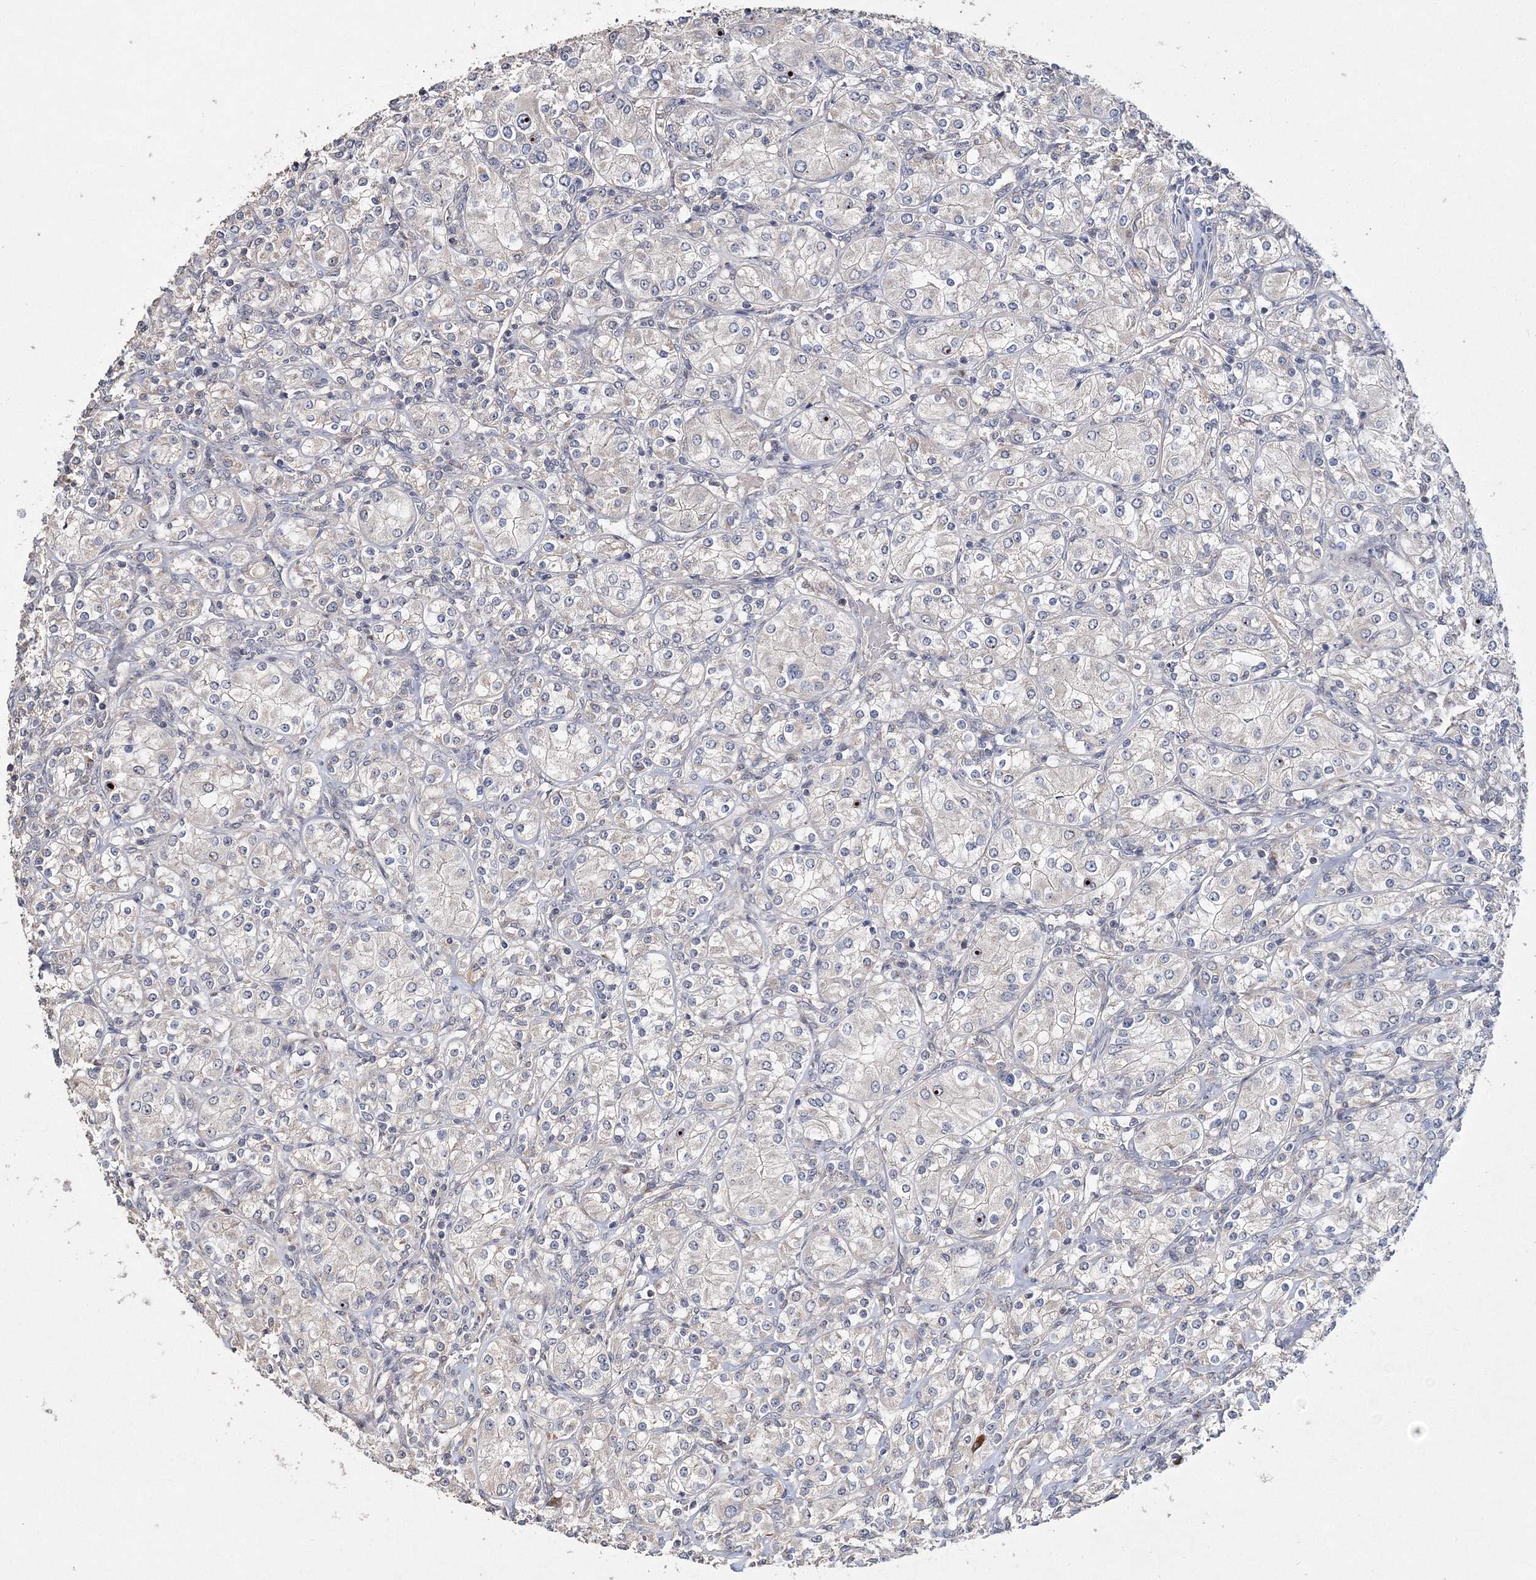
{"staining": {"intensity": "negative", "quantity": "none", "location": "none"}, "tissue": "renal cancer", "cell_type": "Tumor cells", "image_type": "cancer", "snomed": [{"axis": "morphology", "description": "Adenocarcinoma, NOS"}, {"axis": "topography", "description": "Kidney"}], "caption": "IHC photomicrograph of human adenocarcinoma (renal) stained for a protein (brown), which reveals no expression in tumor cells.", "gene": "GJB5", "patient": {"sex": "male", "age": 77}}